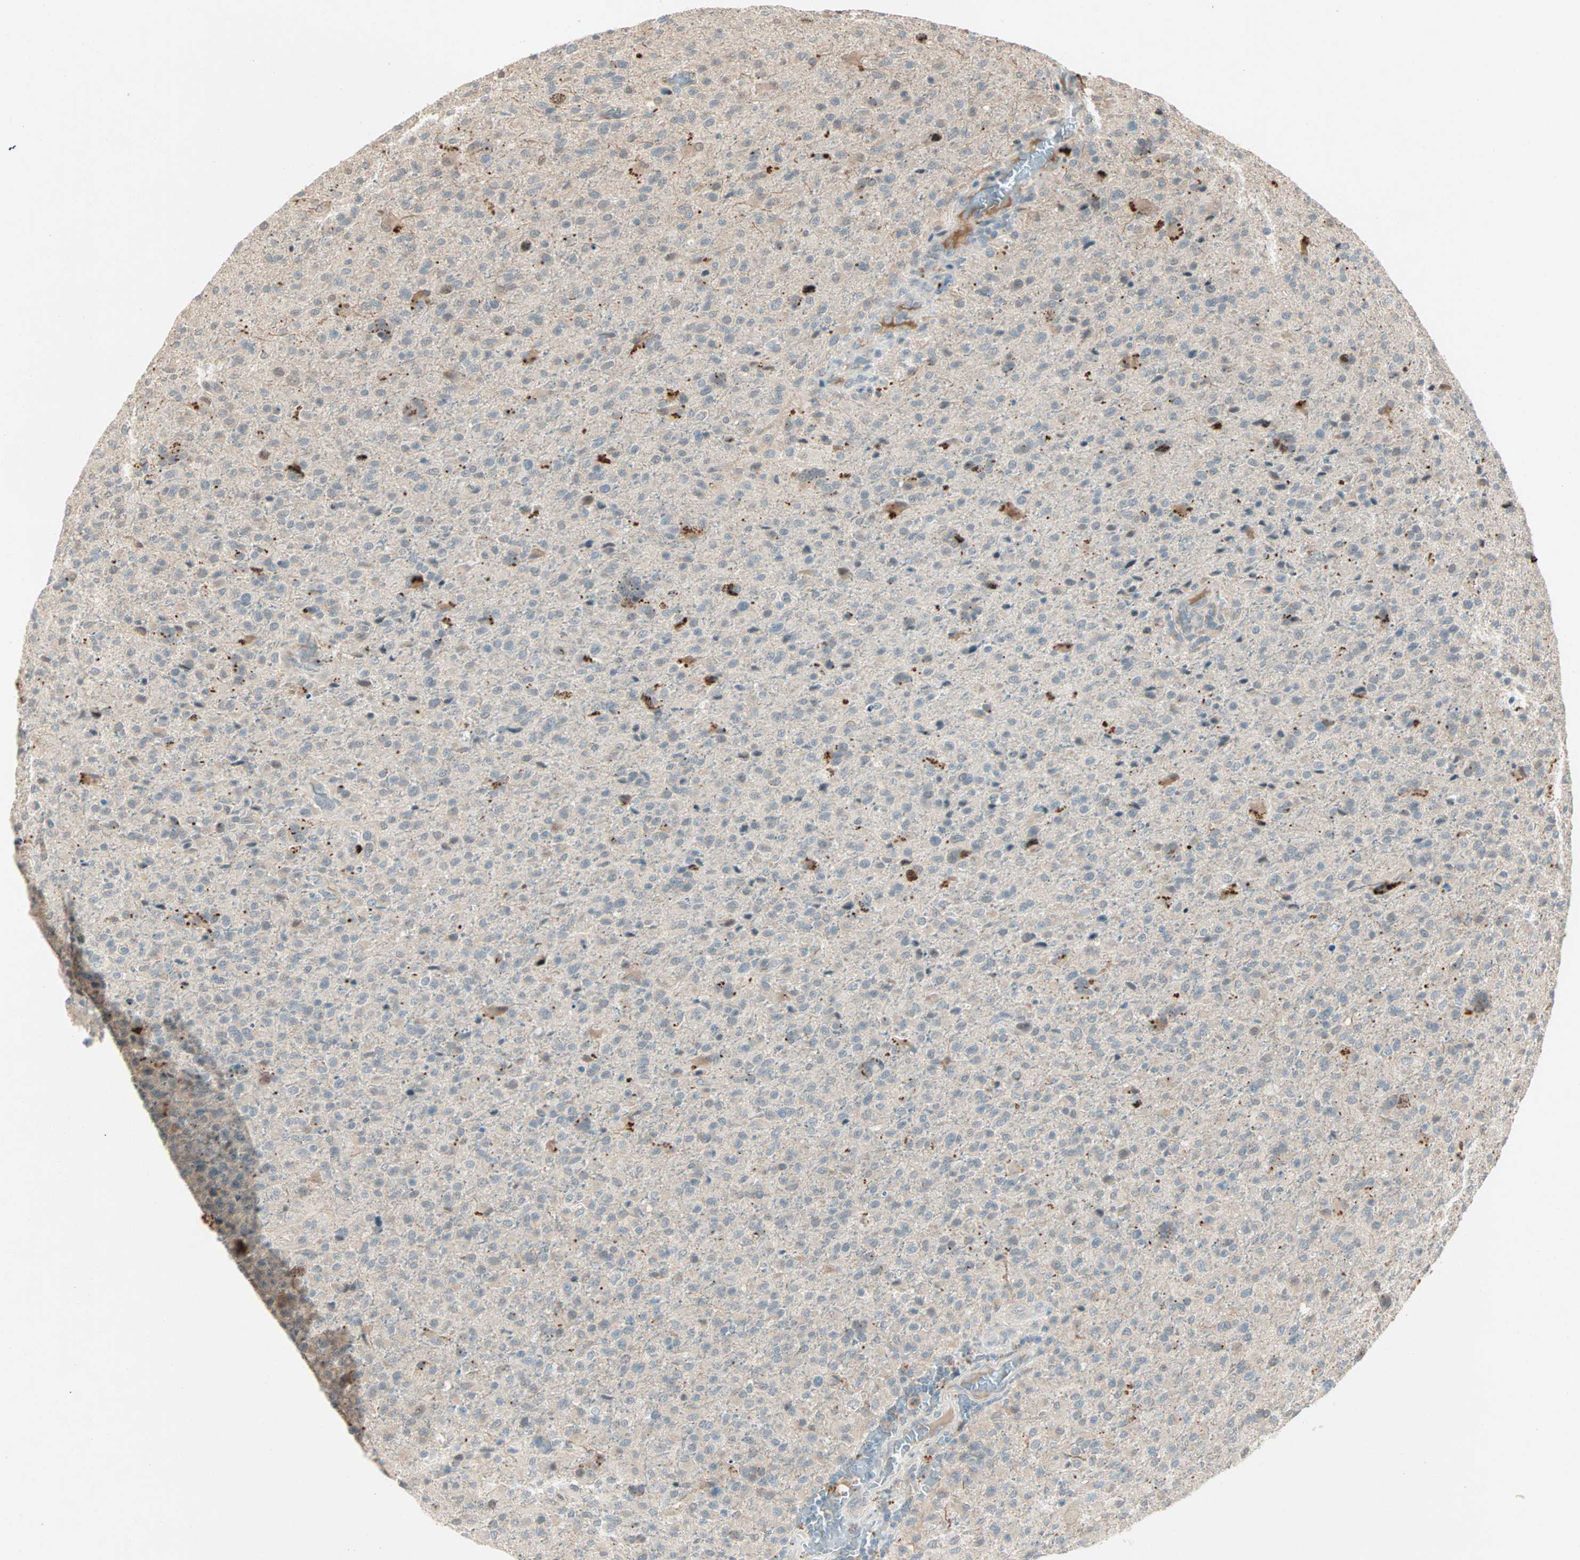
{"staining": {"intensity": "negative", "quantity": "none", "location": "none"}, "tissue": "glioma", "cell_type": "Tumor cells", "image_type": "cancer", "snomed": [{"axis": "morphology", "description": "Glioma, malignant, High grade"}, {"axis": "topography", "description": "Brain"}], "caption": "Photomicrograph shows no protein positivity in tumor cells of malignant high-grade glioma tissue.", "gene": "RTL6", "patient": {"sex": "male", "age": 71}}